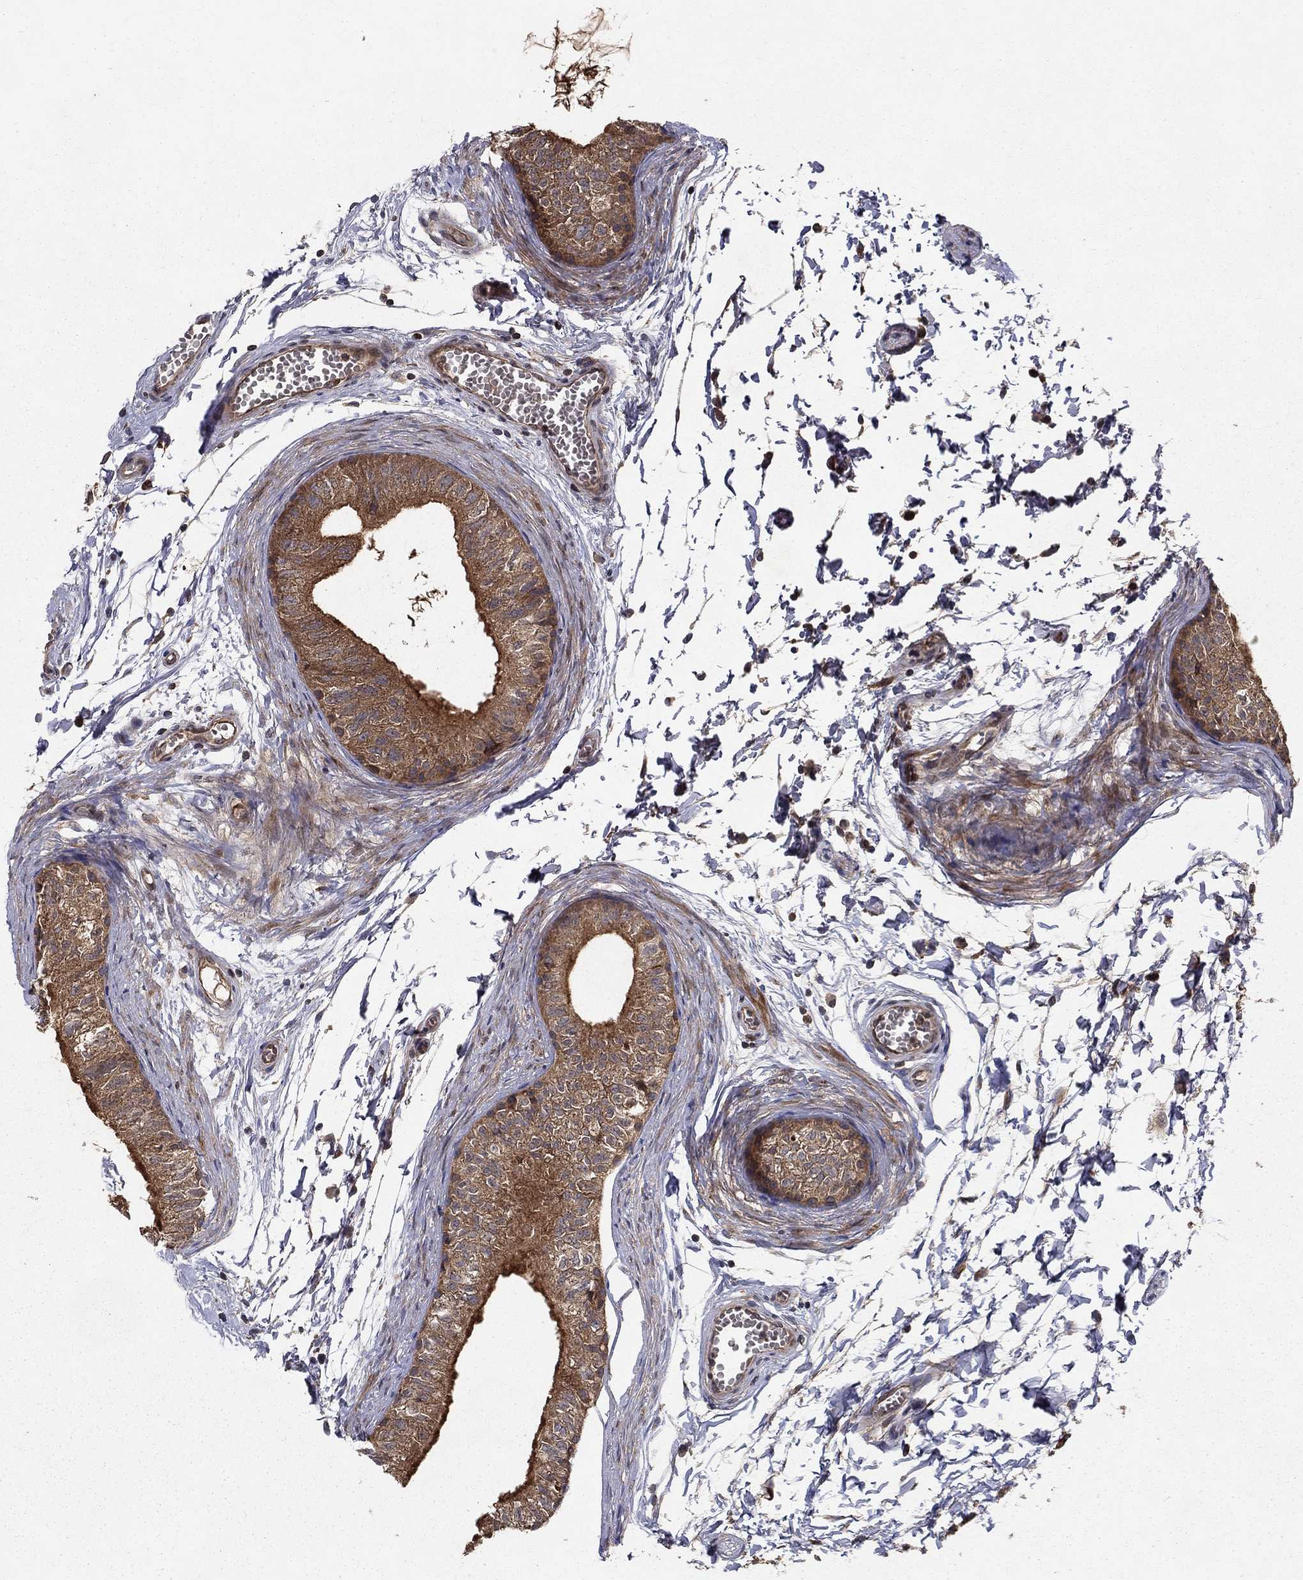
{"staining": {"intensity": "moderate", "quantity": ">75%", "location": "cytoplasmic/membranous"}, "tissue": "epididymis", "cell_type": "Glandular cells", "image_type": "normal", "snomed": [{"axis": "morphology", "description": "Normal tissue, NOS"}, {"axis": "topography", "description": "Epididymis"}], "caption": "Moderate cytoplasmic/membranous protein expression is seen in about >75% of glandular cells in epididymis.", "gene": "BABAM2", "patient": {"sex": "male", "age": 22}}